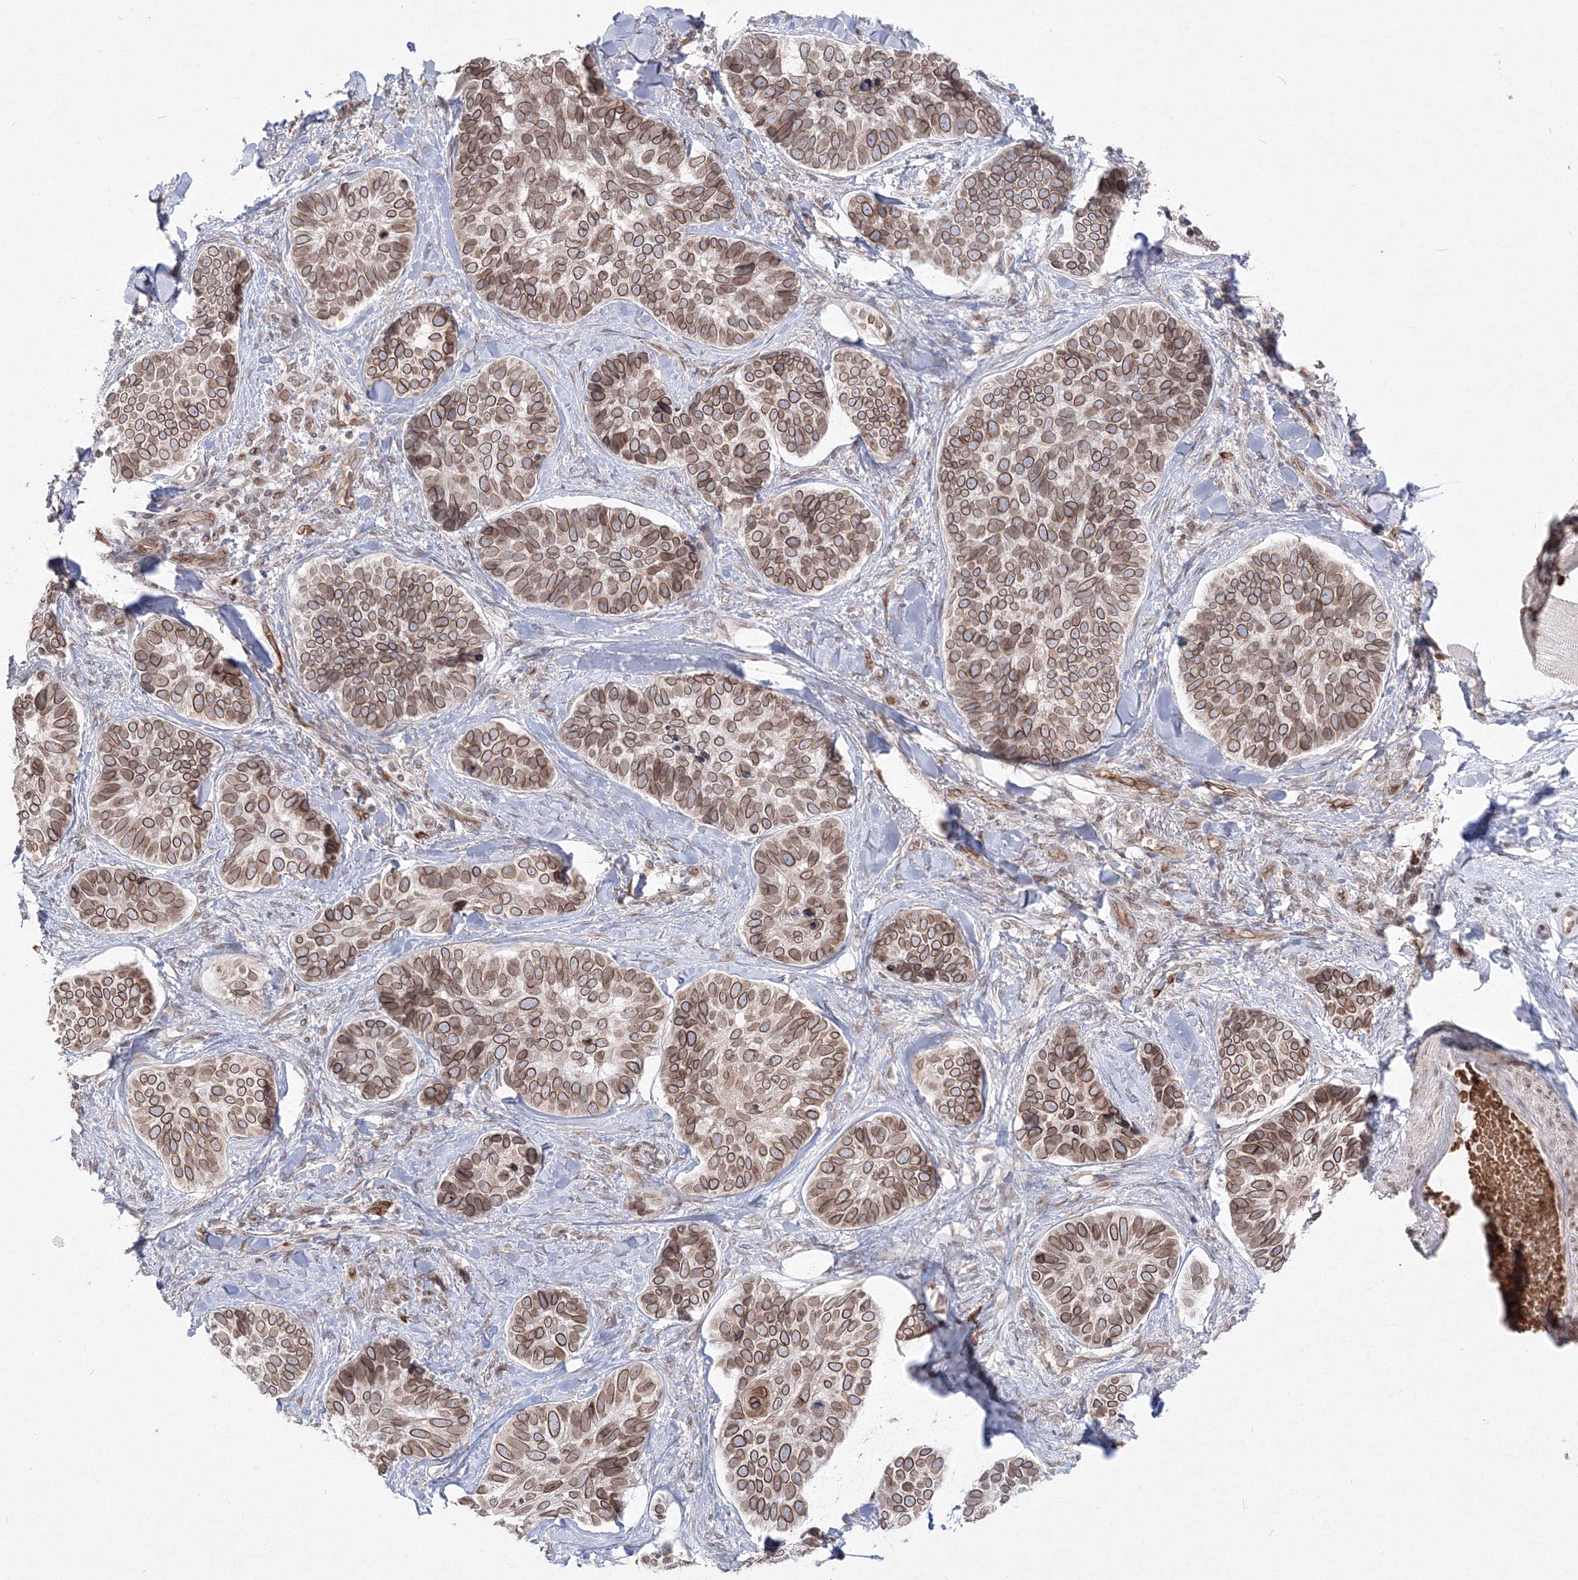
{"staining": {"intensity": "moderate", "quantity": ">75%", "location": "cytoplasmic/membranous,nuclear"}, "tissue": "skin cancer", "cell_type": "Tumor cells", "image_type": "cancer", "snomed": [{"axis": "morphology", "description": "Basal cell carcinoma"}, {"axis": "topography", "description": "Skin"}], "caption": "A medium amount of moderate cytoplasmic/membranous and nuclear expression is appreciated in approximately >75% of tumor cells in skin cancer (basal cell carcinoma) tissue.", "gene": "DNAJB2", "patient": {"sex": "male", "age": 62}}